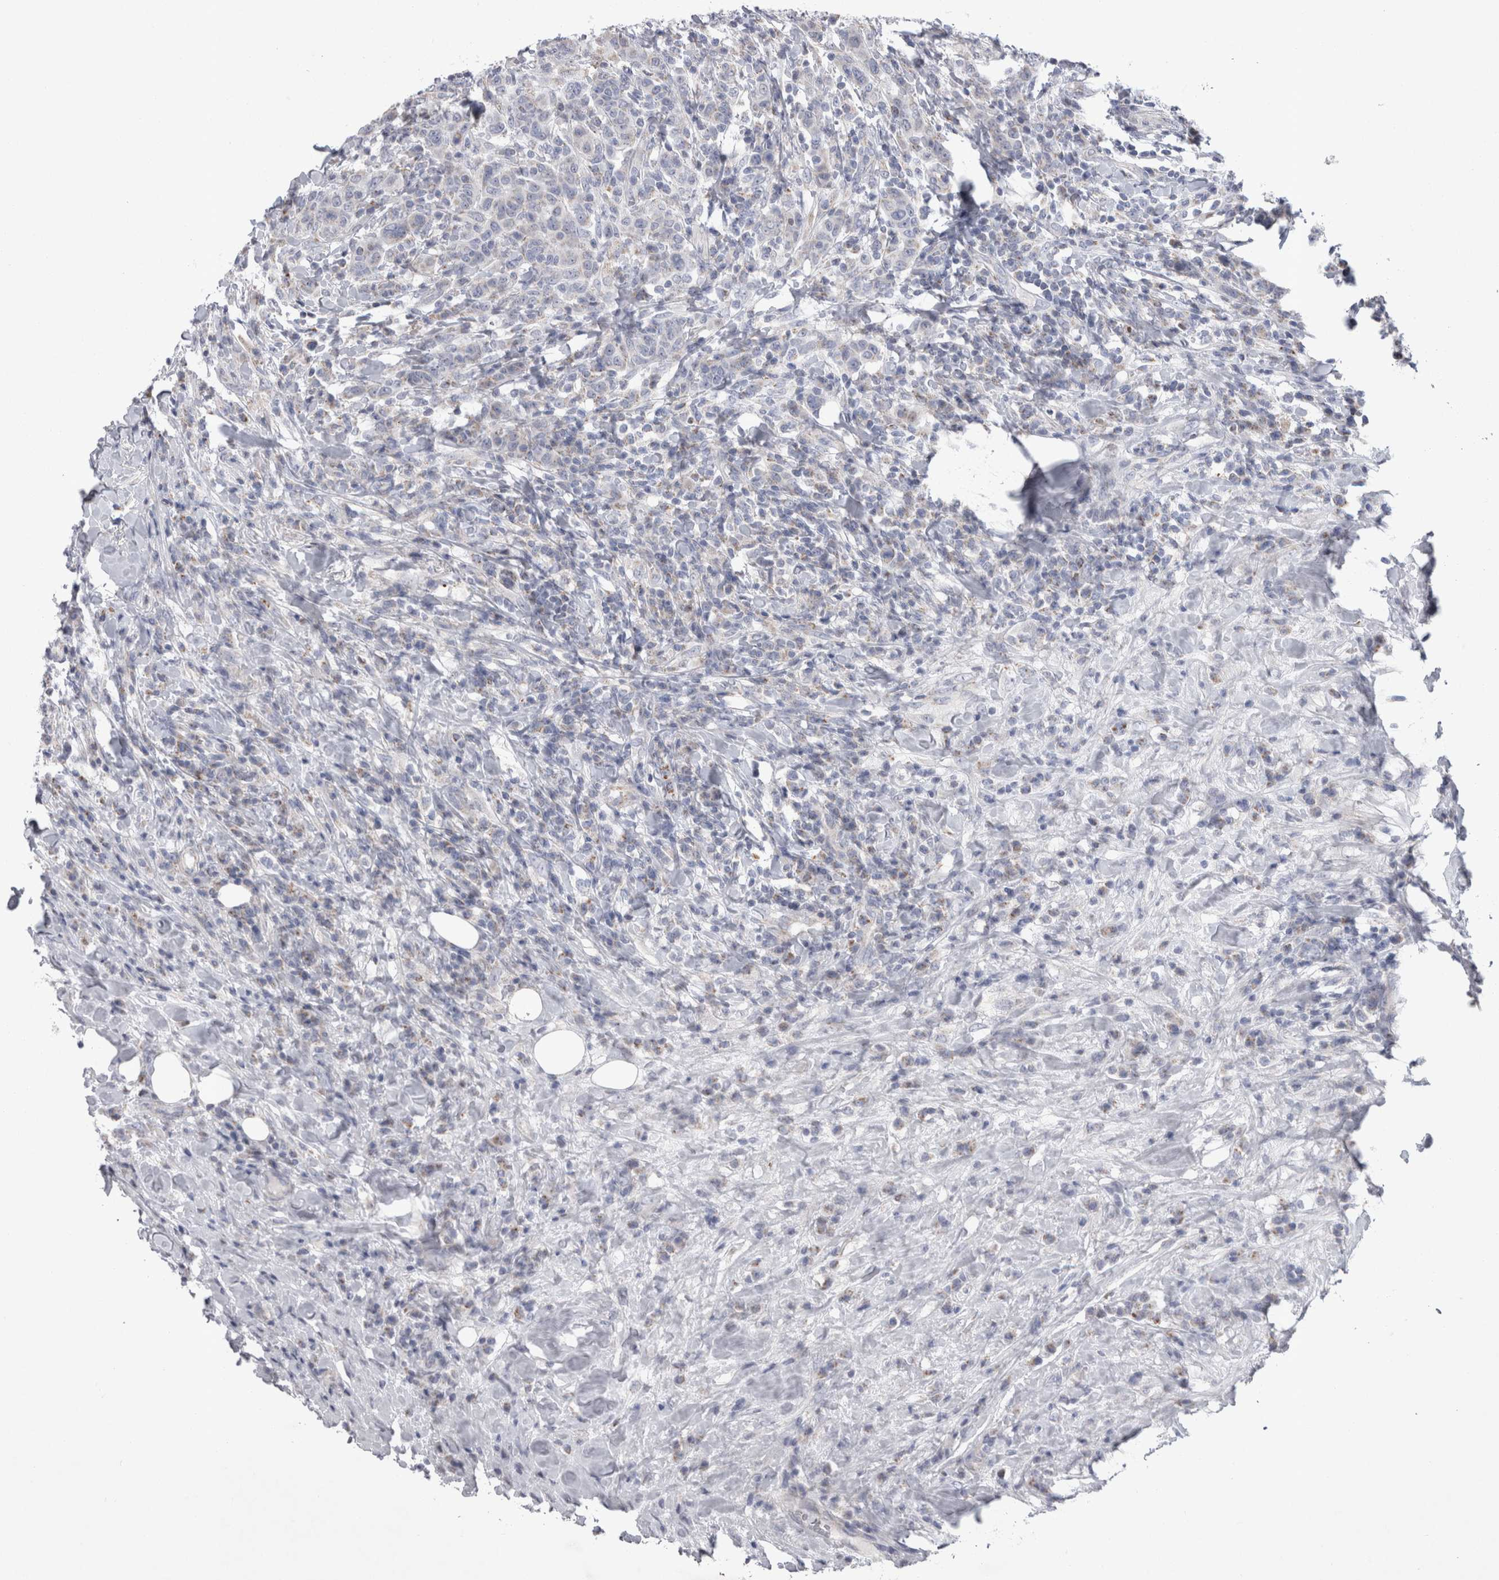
{"staining": {"intensity": "negative", "quantity": "none", "location": "none"}, "tissue": "breast cancer", "cell_type": "Tumor cells", "image_type": "cancer", "snomed": [{"axis": "morphology", "description": "Duct carcinoma"}, {"axis": "topography", "description": "Breast"}], "caption": "The photomicrograph exhibits no staining of tumor cells in breast cancer. (Stains: DAB (3,3'-diaminobenzidine) immunohistochemistry with hematoxylin counter stain, Microscopy: brightfield microscopy at high magnification).", "gene": "HDHD3", "patient": {"sex": "female", "age": 37}}